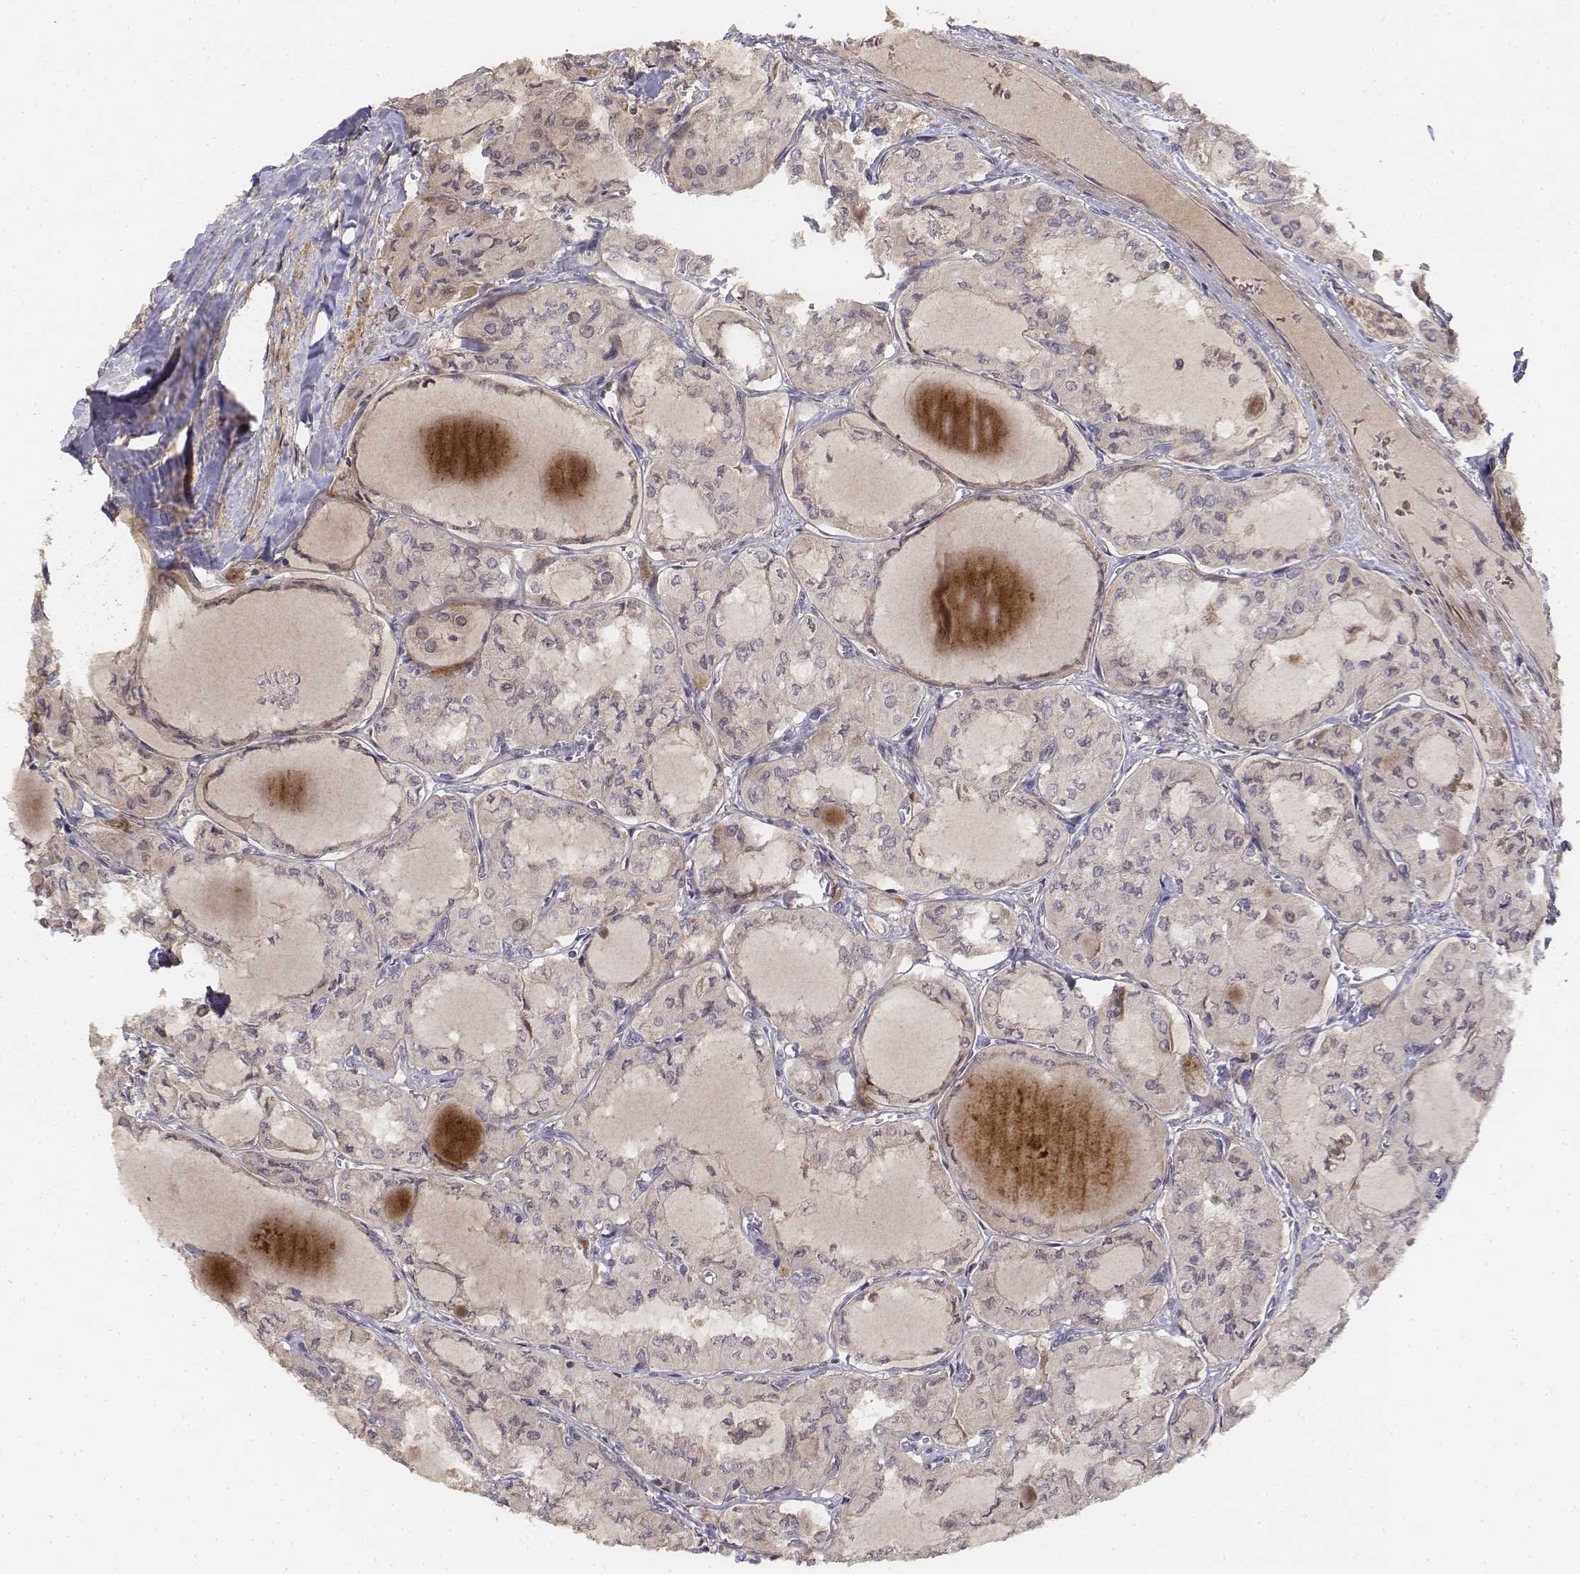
{"staining": {"intensity": "negative", "quantity": "none", "location": "none"}, "tissue": "thyroid cancer", "cell_type": "Tumor cells", "image_type": "cancer", "snomed": [{"axis": "morphology", "description": "Papillary adenocarcinoma, NOS"}, {"axis": "topography", "description": "Thyroid gland"}], "caption": "Micrograph shows no significant protein positivity in tumor cells of thyroid papillary adenocarcinoma.", "gene": "FBXO21", "patient": {"sex": "male", "age": 20}}